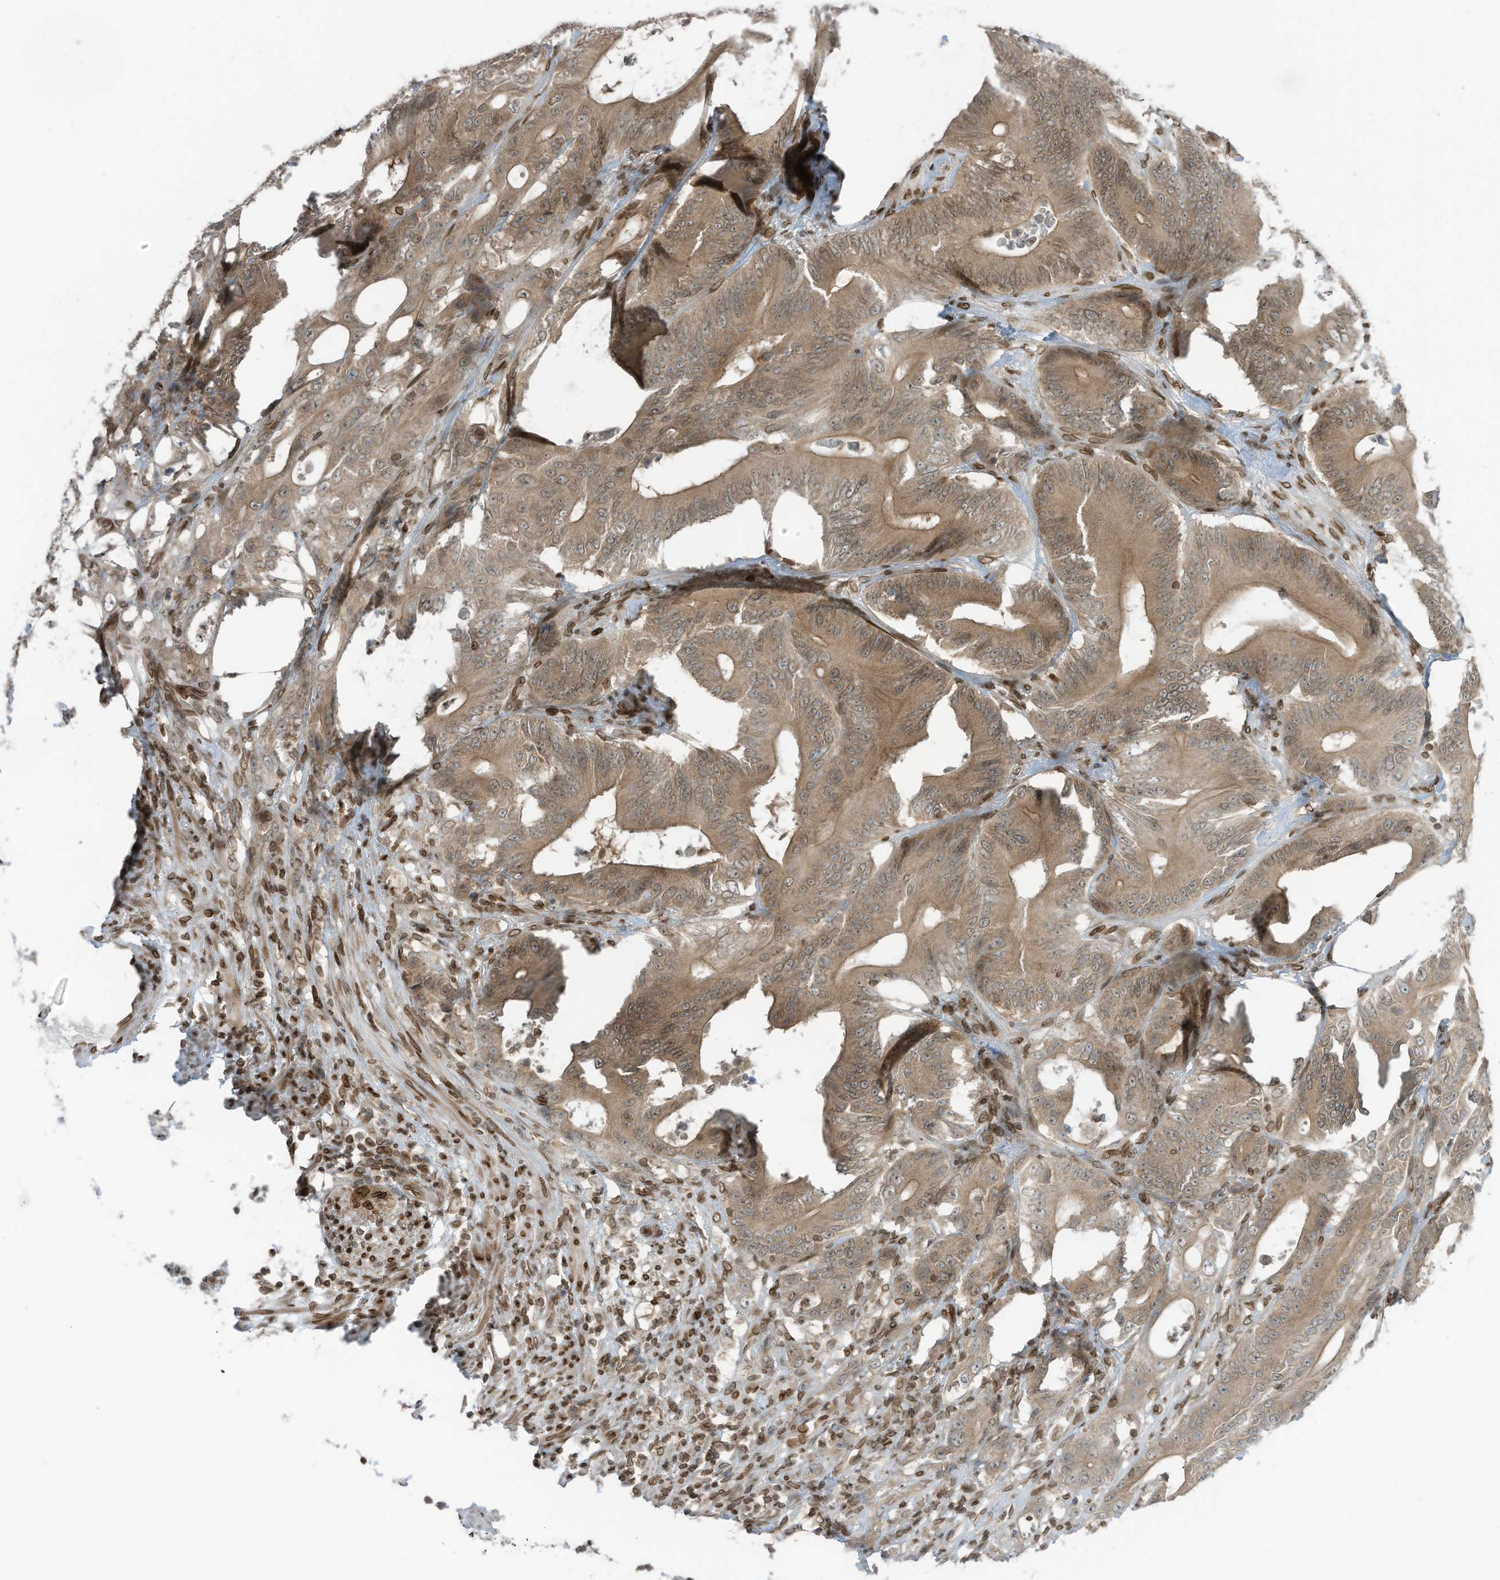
{"staining": {"intensity": "weak", "quantity": ">75%", "location": "cytoplasmic/membranous,nuclear"}, "tissue": "colorectal cancer", "cell_type": "Tumor cells", "image_type": "cancer", "snomed": [{"axis": "morphology", "description": "Adenocarcinoma, NOS"}, {"axis": "topography", "description": "Colon"}], "caption": "The micrograph demonstrates staining of colorectal cancer, revealing weak cytoplasmic/membranous and nuclear protein positivity (brown color) within tumor cells.", "gene": "RABL3", "patient": {"sex": "male", "age": 83}}